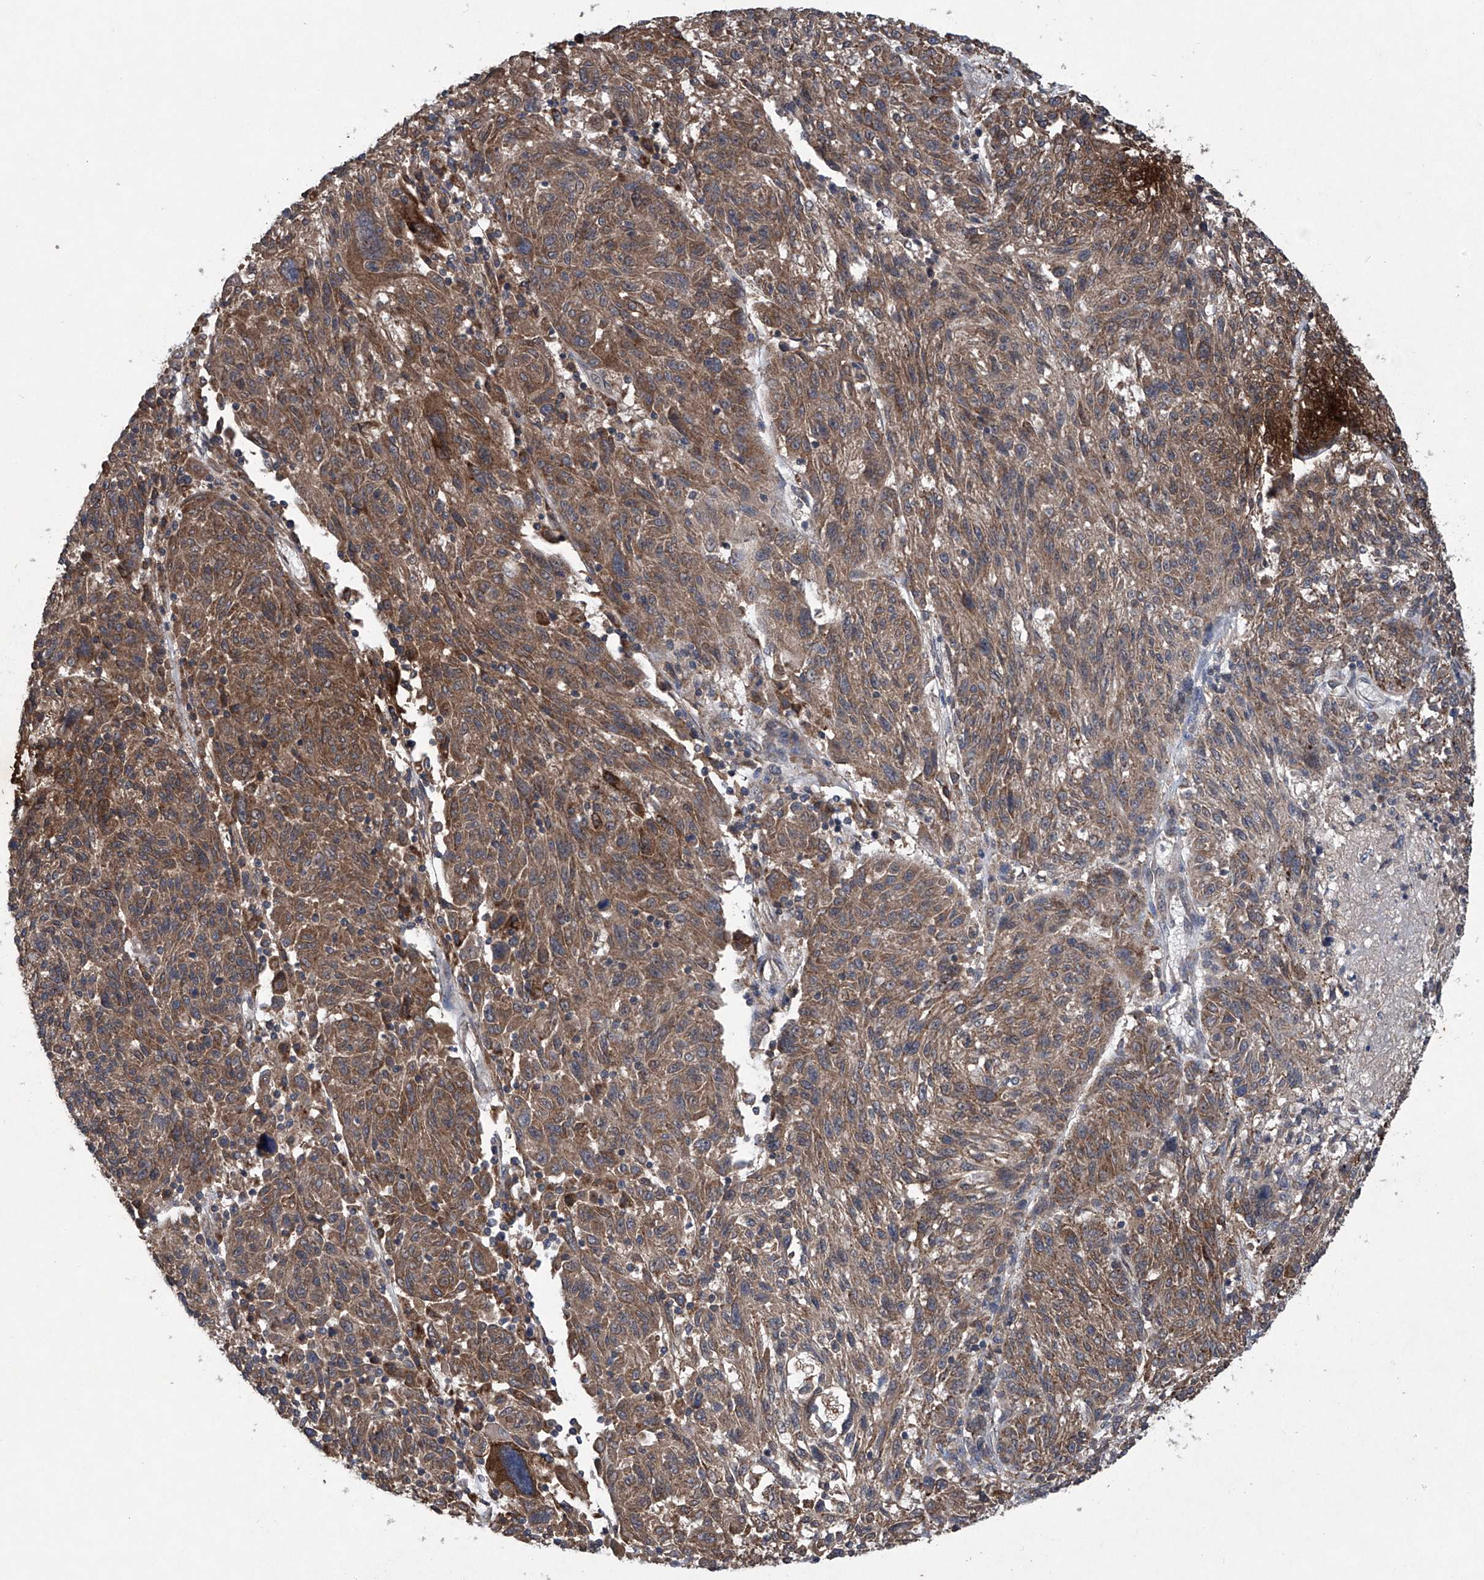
{"staining": {"intensity": "moderate", "quantity": ">75%", "location": "cytoplasmic/membranous"}, "tissue": "melanoma", "cell_type": "Tumor cells", "image_type": "cancer", "snomed": [{"axis": "morphology", "description": "Malignant melanoma, NOS"}, {"axis": "topography", "description": "Skin"}], "caption": "Immunohistochemical staining of melanoma displays medium levels of moderate cytoplasmic/membranous expression in about >75% of tumor cells.", "gene": "SUMF2", "patient": {"sex": "male", "age": 53}}